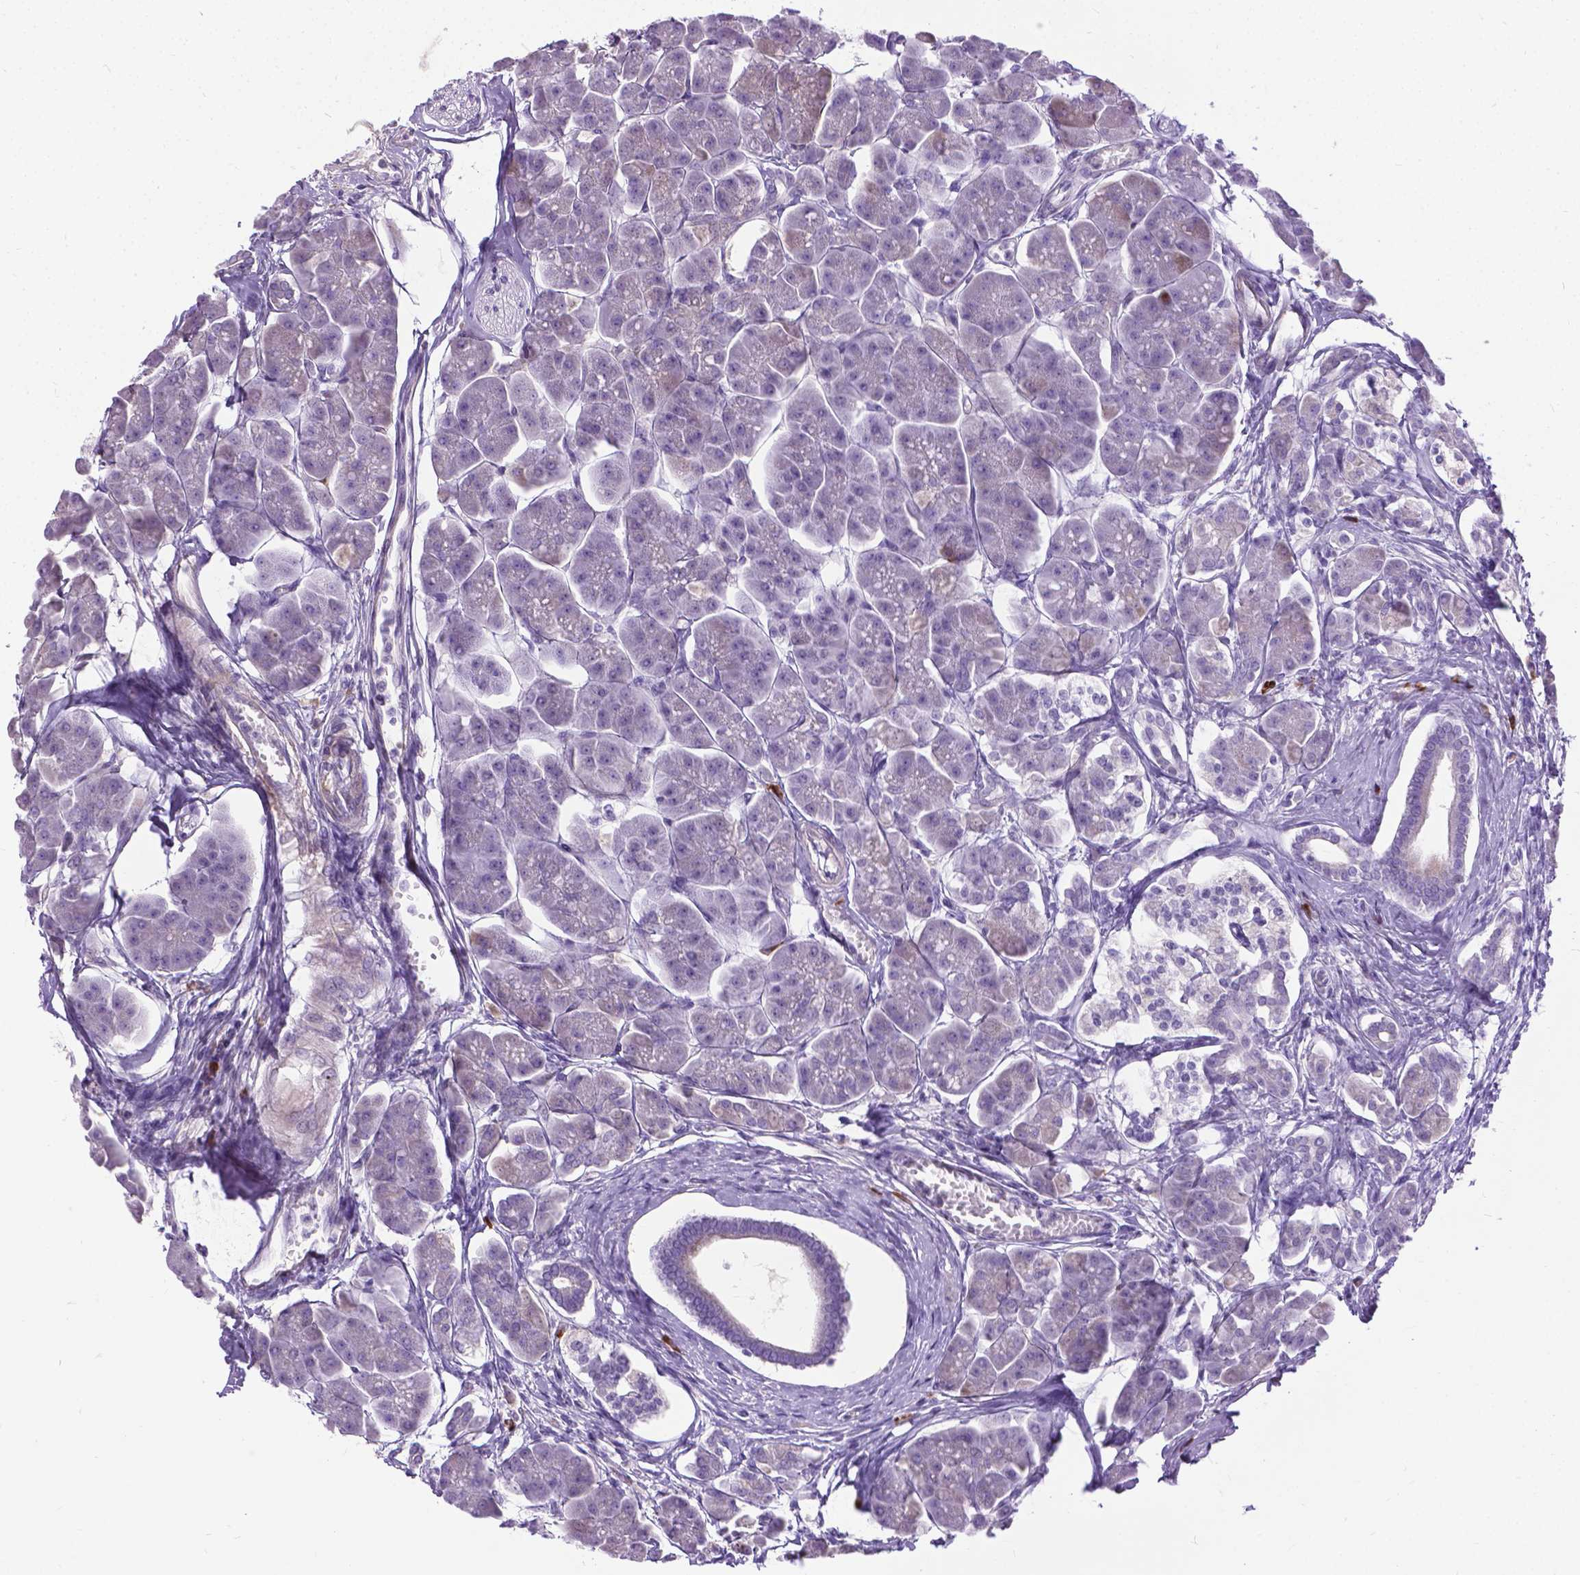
{"staining": {"intensity": "negative", "quantity": "none", "location": "none"}, "tissue": "pancreas", "cell_type": "Exocrine glandular cells", "image_type": "normal", "snomed": [{"axis": "morphology", "description": "Normal tissue, NOS"}, {"axis": "topography", "description": "Adipose tissue"}, {"axis": "topography", "description": "Pancreas"}, {"axis": "topography", "description": "Peripheral nerve tissue"}], "caption": "High power microscopy photomicrograph of an immunohistochemistry (IHC) micrograph of unremarkable pancreas, revealing no significant positivity in exocrine glandular cells. The staining is performed using DAB brown chromogen with nuclei counter-stained in using hematoxylin.", "gene": "PROB1", "patient": {"sex": "female", "age": 58}}